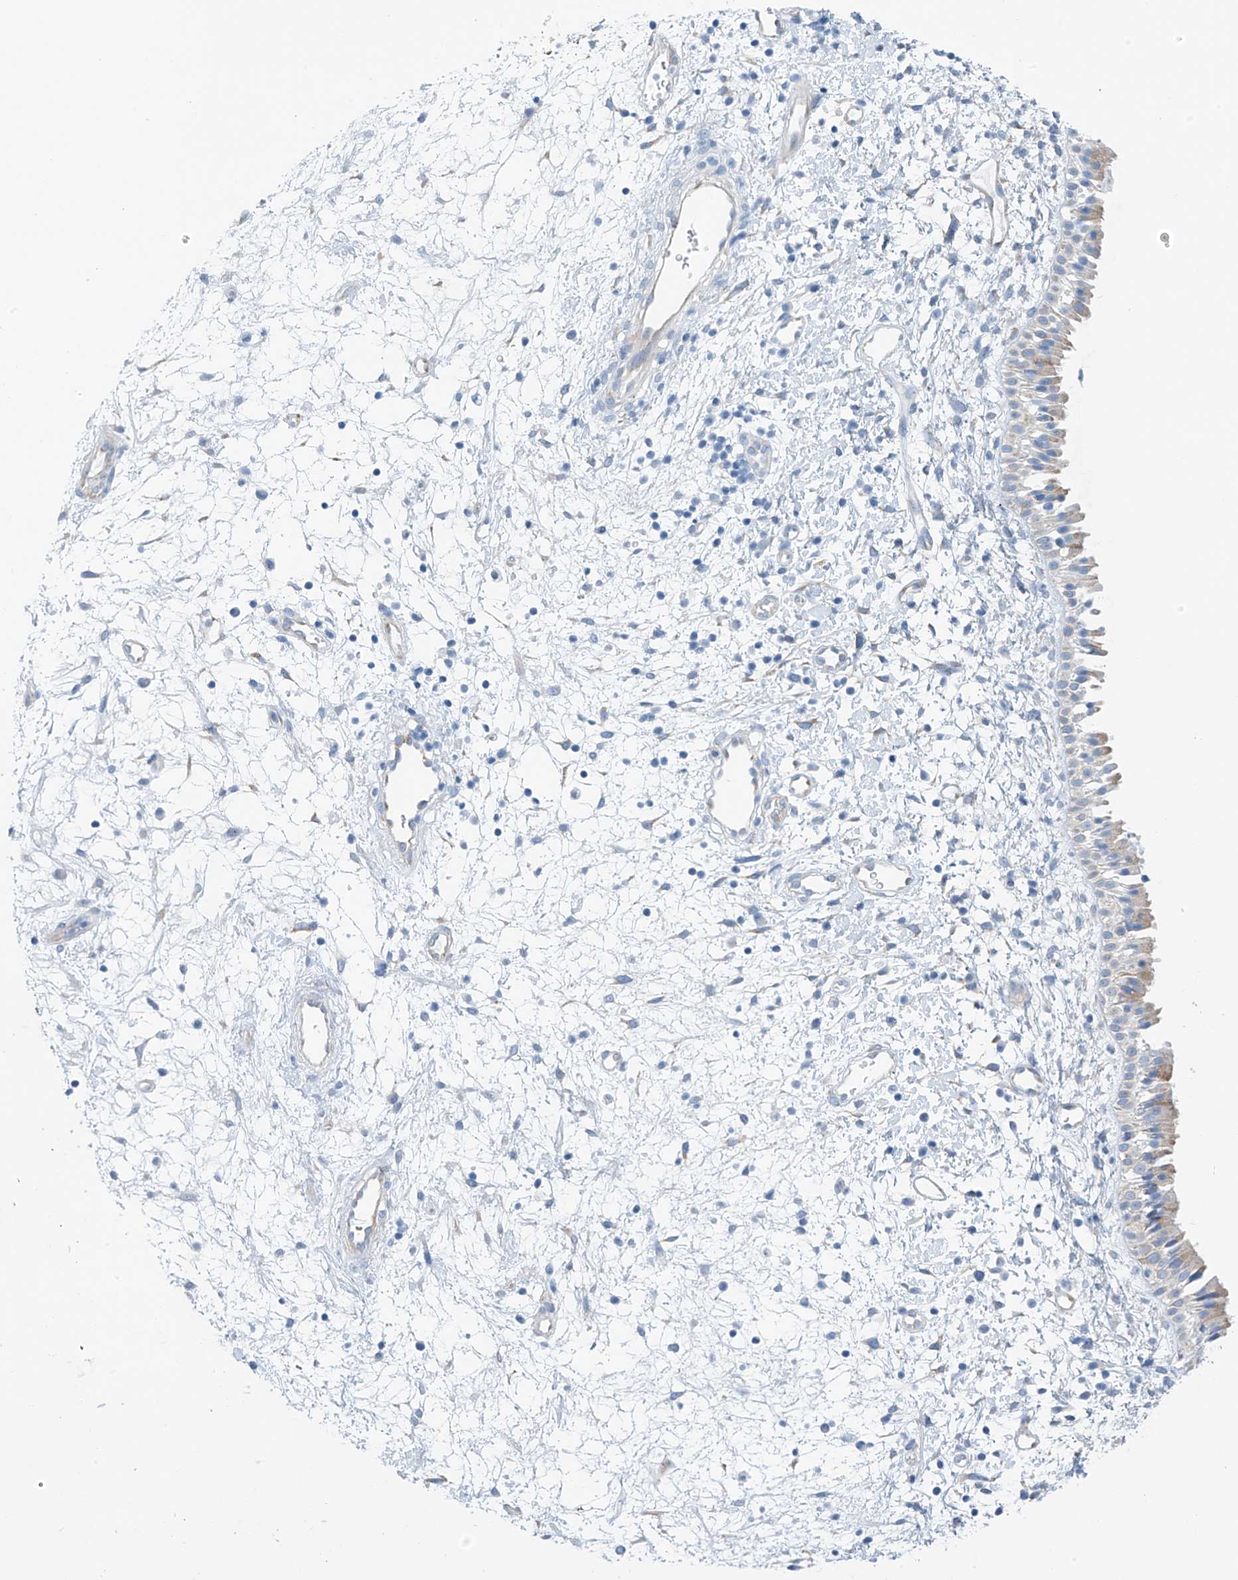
{"staining": {"intensity": "weak", "quantity": "<25%", "location": "cytoplasmic/membranous"}, "tissue": "nasopharynx", "cell_type": "Respiratory epithelial cells", "image_type": "normal", "snomed": [{"axis": "morphology", "description": "Normal tissue, NOS"}, {"axis": "topography", "description": "Nasopharynx"}], "caption": "A histopathology image of nasopharynx stained for a protein shows no brown staining in respiratory epithelial cells.", "gene": "RCN2", "patient": {"sex": "male", "age": 22}}